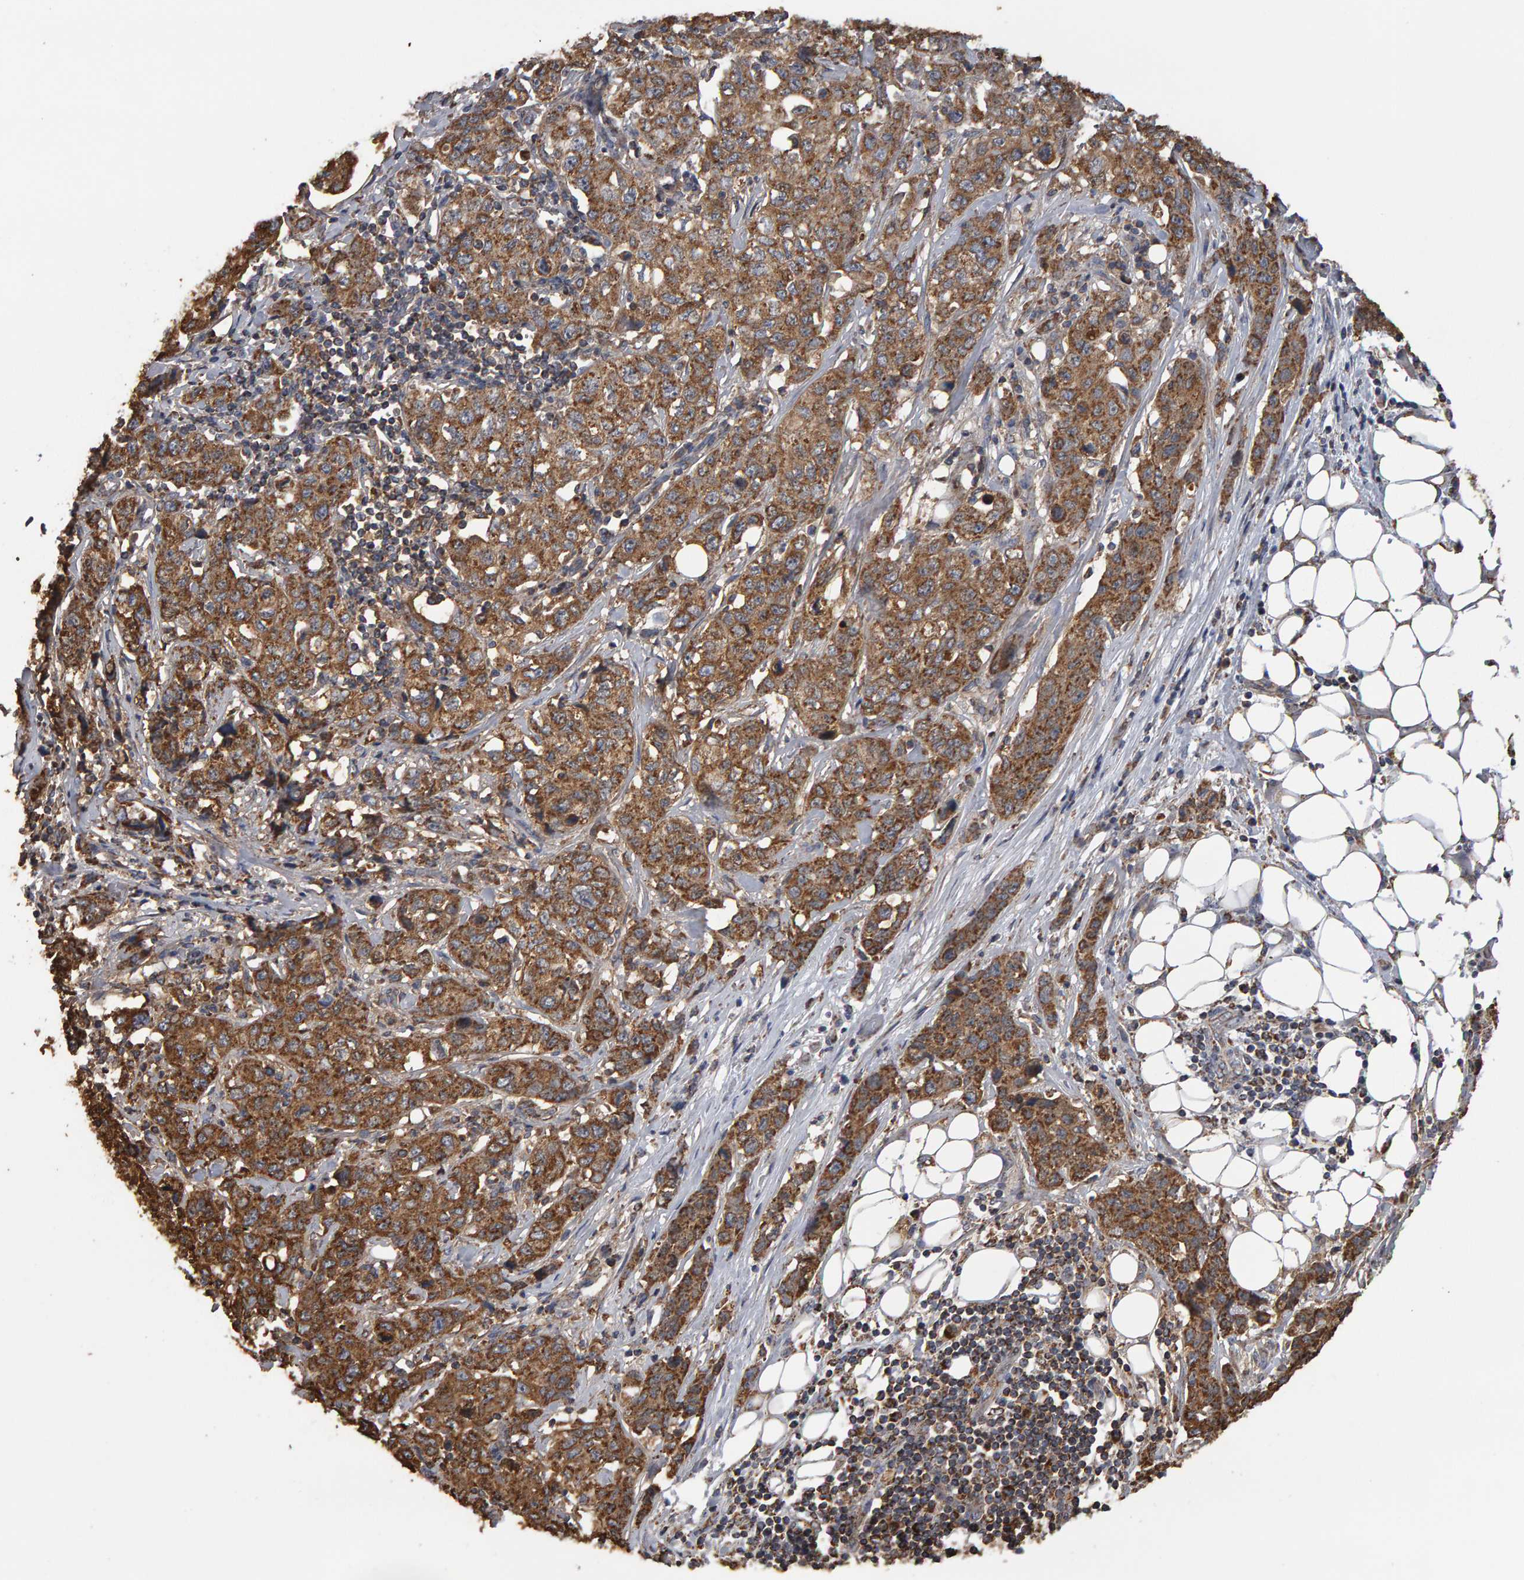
{"staining": {"intensity": "moderate", "quantity": ">75%", "location": "cytoplasmic/membranous"}, "tissue": "stomach cancer", "cell_type": "Tumor cells", "image_type": "cancer", "snomed": [{"axis": "morphology", "description": "Adenocarcinoma, NOS"}, {"axis": "topography", "description": "Stomach"}], "caption": "A micrograph showing moderate cytoplasmic/membranous expression in approximately >75% of tumor cells in adenocarcinoma (stomach), as visualized by brown immunohistochemical staining.", "gene": "TOM1L1", "patient": {"sex": "male", "age": 48}}